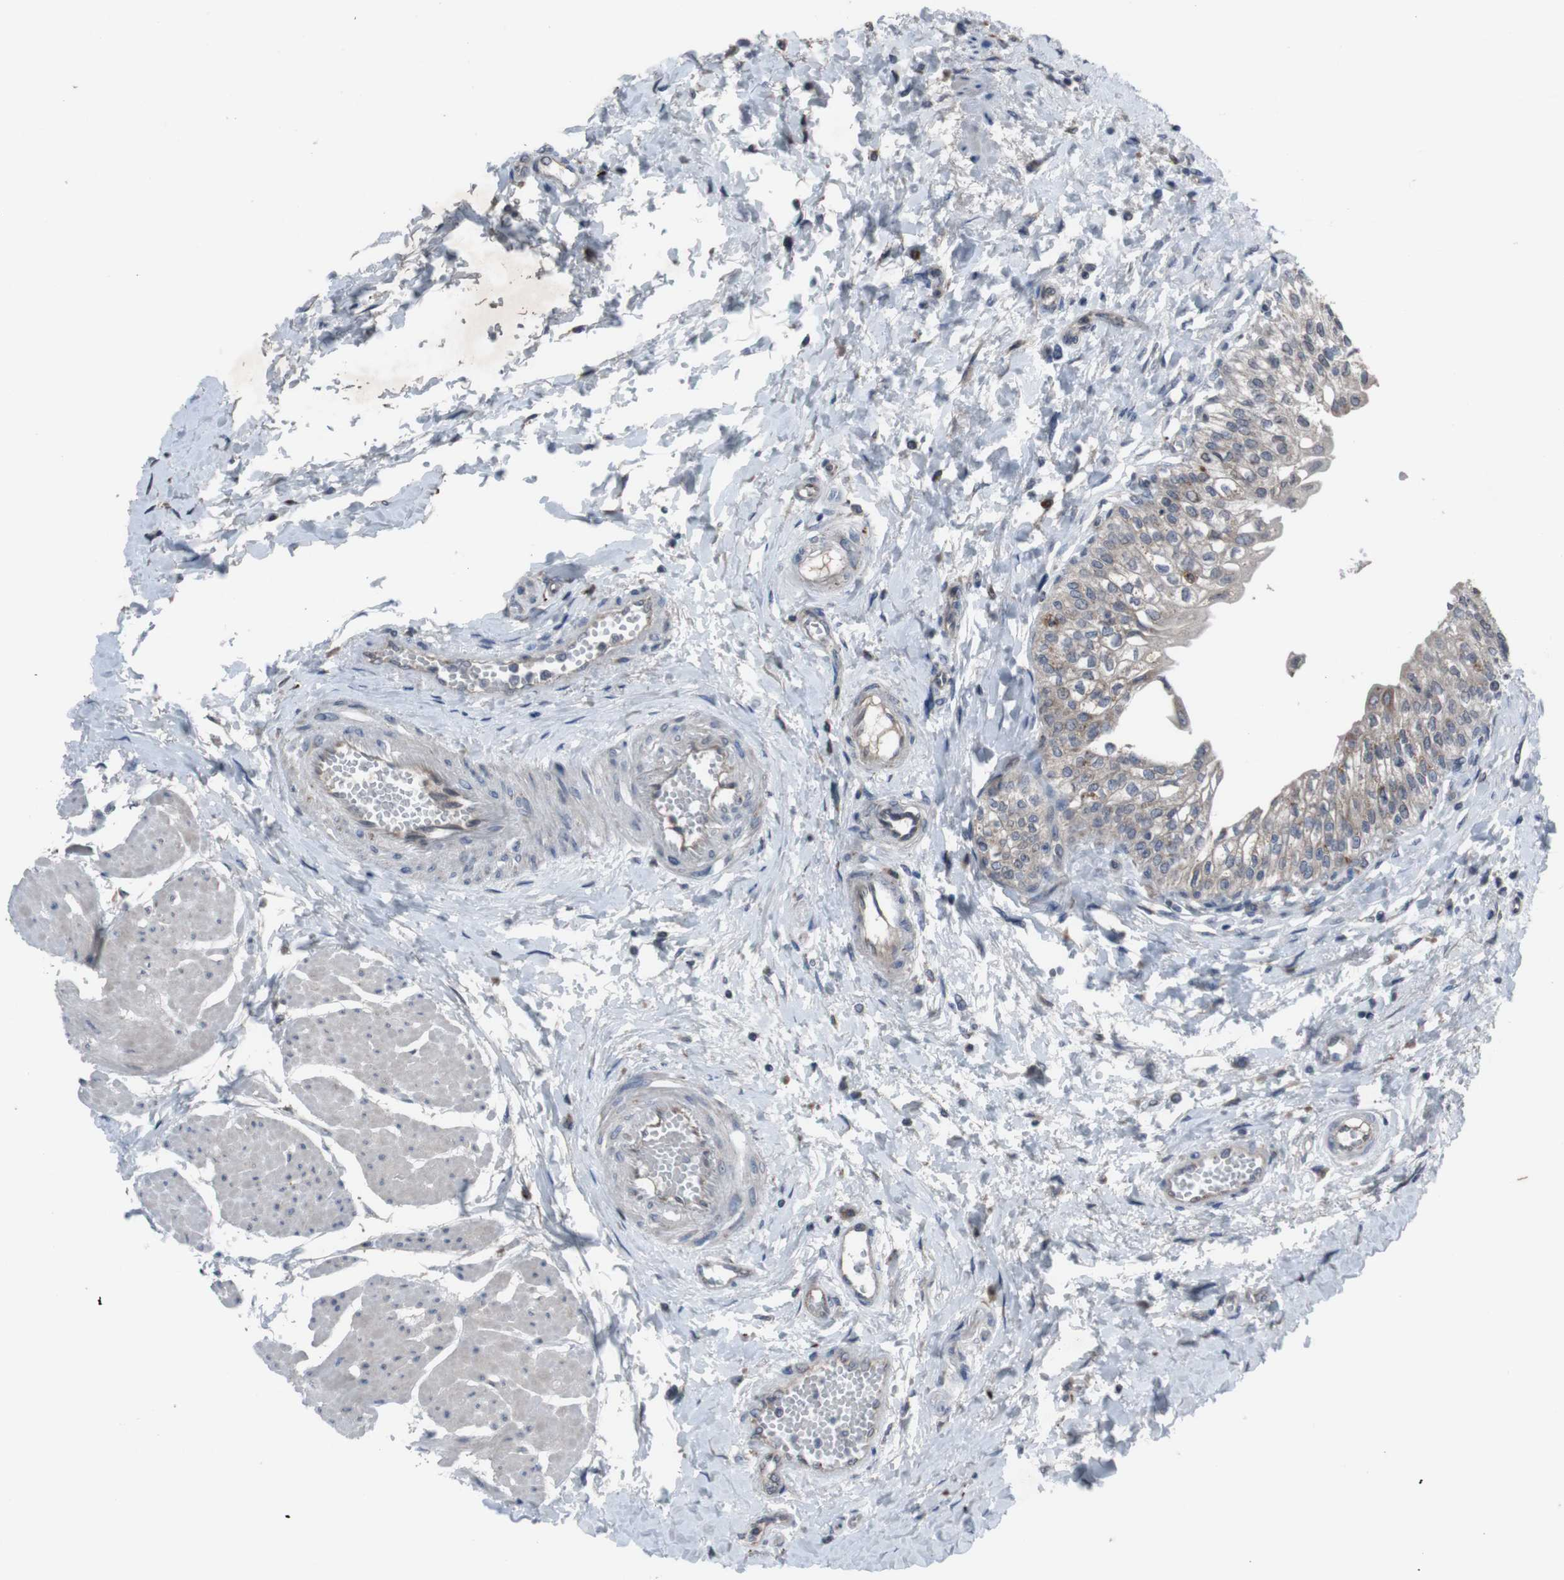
{"staining": {"intensity": "weak", "quantity": "25%-75%", "location": "cytoplasmic/membranous"}, "tissue": "urinary bladder", "cell_type": "Urothelial cells", "image_type": "normal", "snomed": [{"axis": "morphology", "description": "Normal tissue, NOS"}, {"axis": "topography", "description": "Urinary bladder"}], "caption": "Protein staining exhibits weak cytoplasmic/membranous expression in about 25%-75% of urothelial cells in benign urinary bladder.", "gene": "EFNA5", "patient": {"sex": "male", "age": 55}}